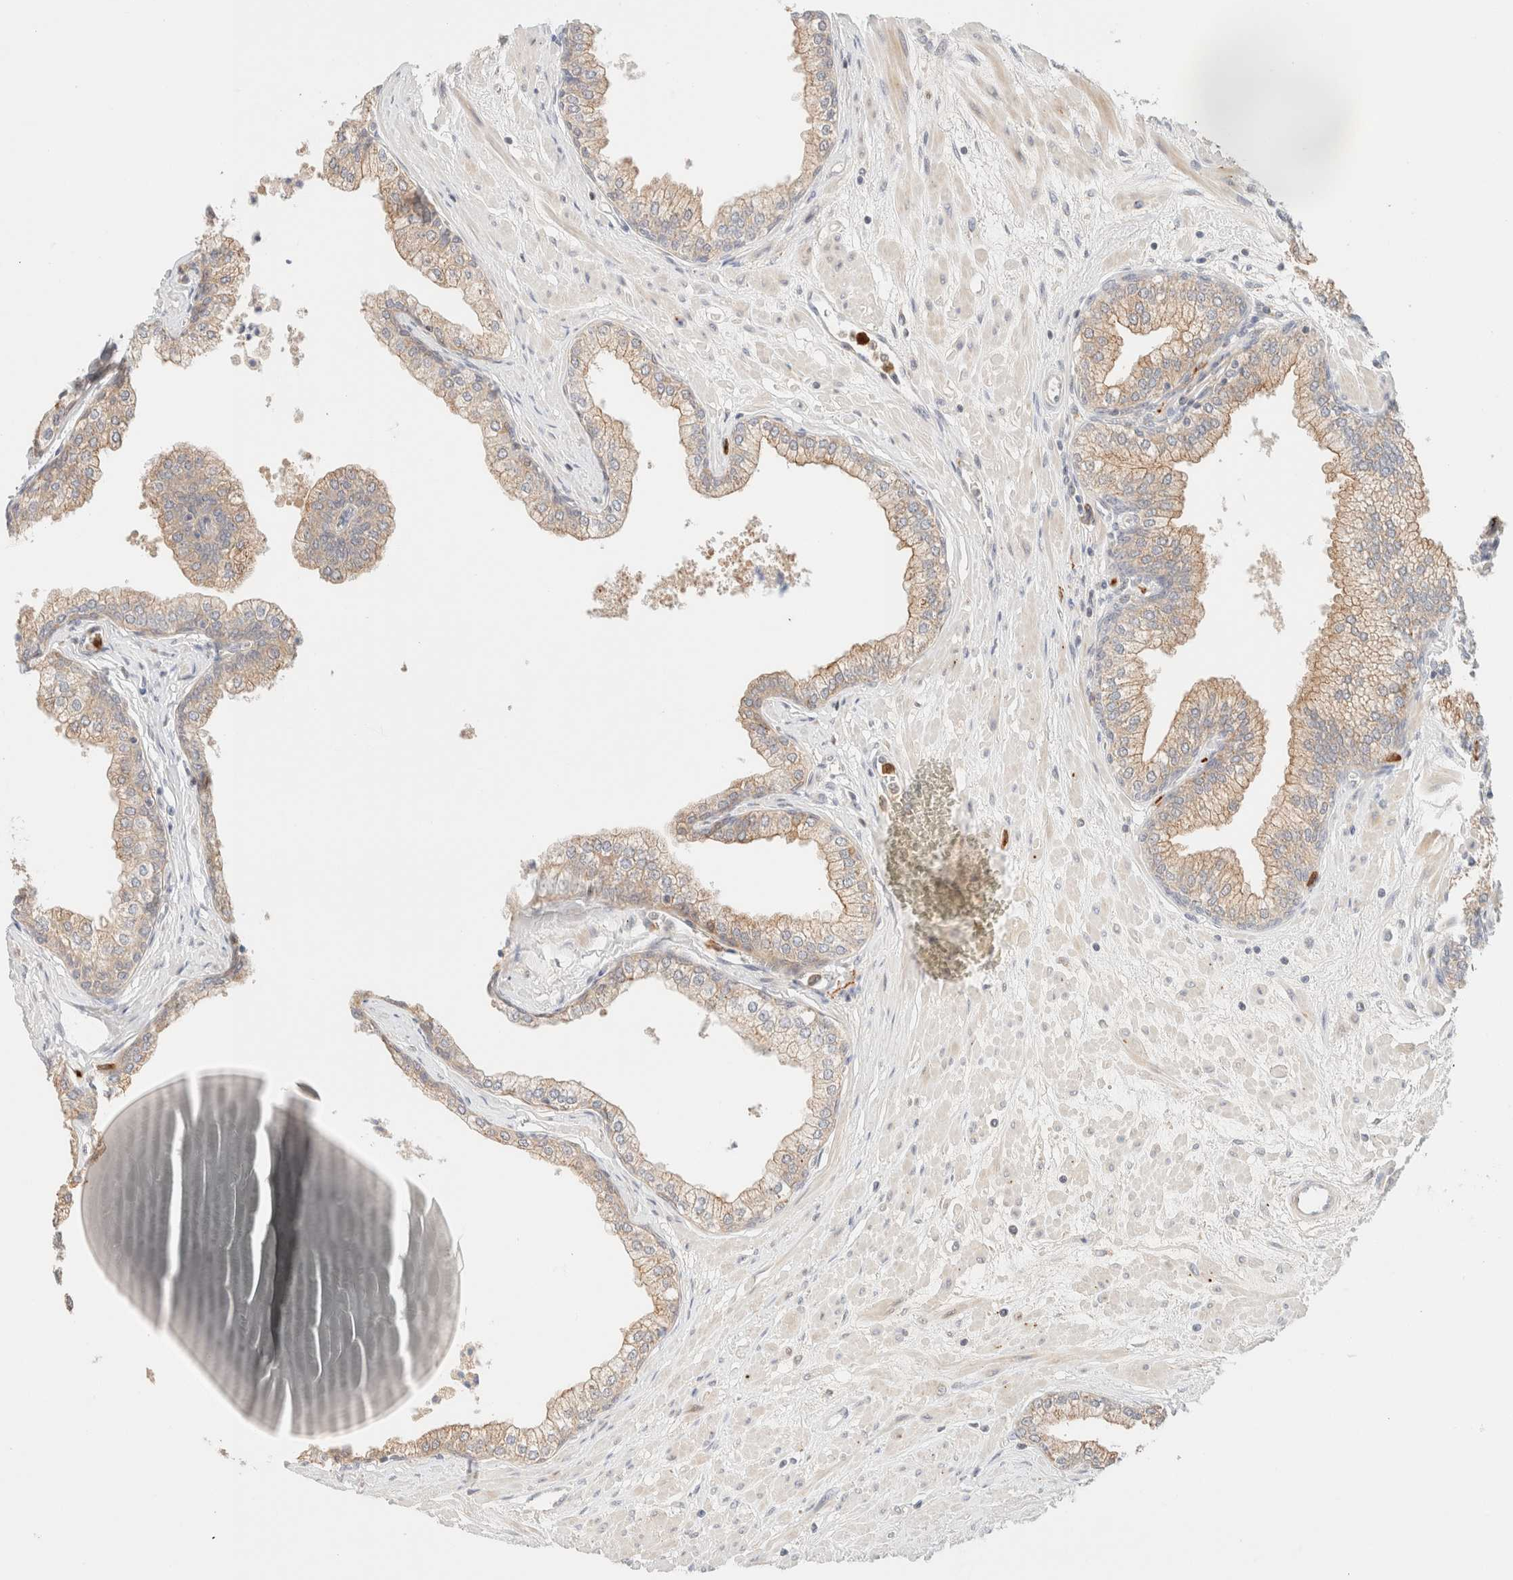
{"staining": {"intensity": "moderate", "quantity": ">75%", "location": "cytoplasmic/membranous"}, "tissue": "prostate", "cell_type": "Glandular cells", "image_type": "normal", "snomed": [{"axis": "morphology", "description": "Normal tissue, NOS"}, {"axis": "morphology", "description": "Urothelial carcinoma, Low grade"}, {"axis": "topography", "description": "Urinary bladder"}, {"axis": "topography", "description": "Prostate"}], "caption": "Immunohistochemical staining of benign prostate reveals >75% levels of moderate cytoplasmic/membranous protein expression in about >75% of glandular cells.", "gene": "SGSM2", "patient": {"sex": "male", "age": 60}}